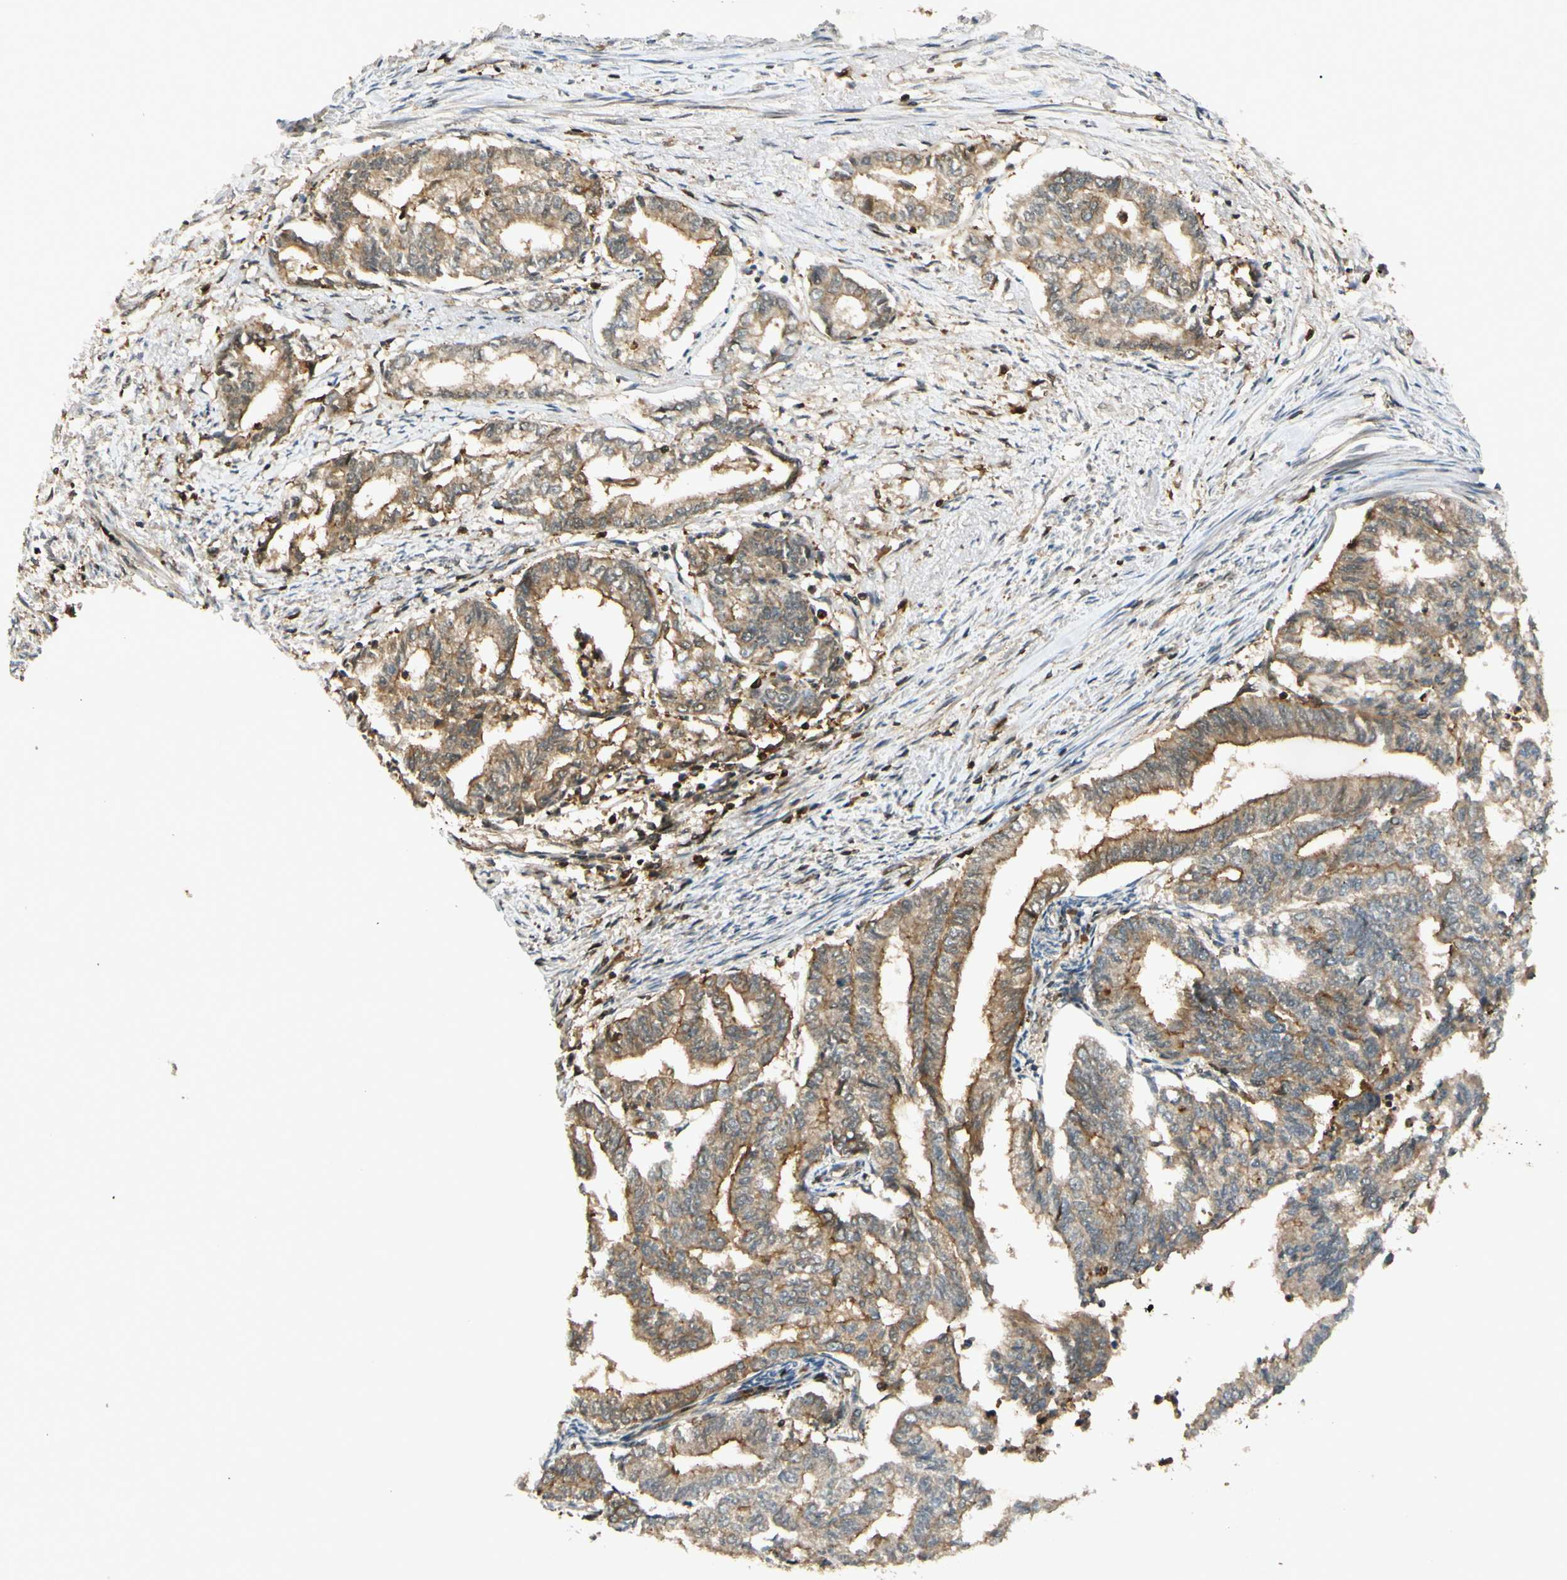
{"staining": {"intensity": "moderate", "quantity": "25%-75%", "location": "cytoplasmic/membranous"}, "tissue": "endometrial cancer", "cell_type": "Tumor cells", "image_type": "cancer", "snomed": [{"axis": "morphology", "description": "Adenocarcinoma, NOS"}, {"axis": "topography", "description": "Endometrium"}], "caption": "Immunohistochemistry of human endometrial cancer reveals medium levels of moderate cytoplasmic/membranous staining in approximately 25%-75% of tumor cells.", "gene": "EPHA8", "patient": {"sex": "female", "age": 79}}